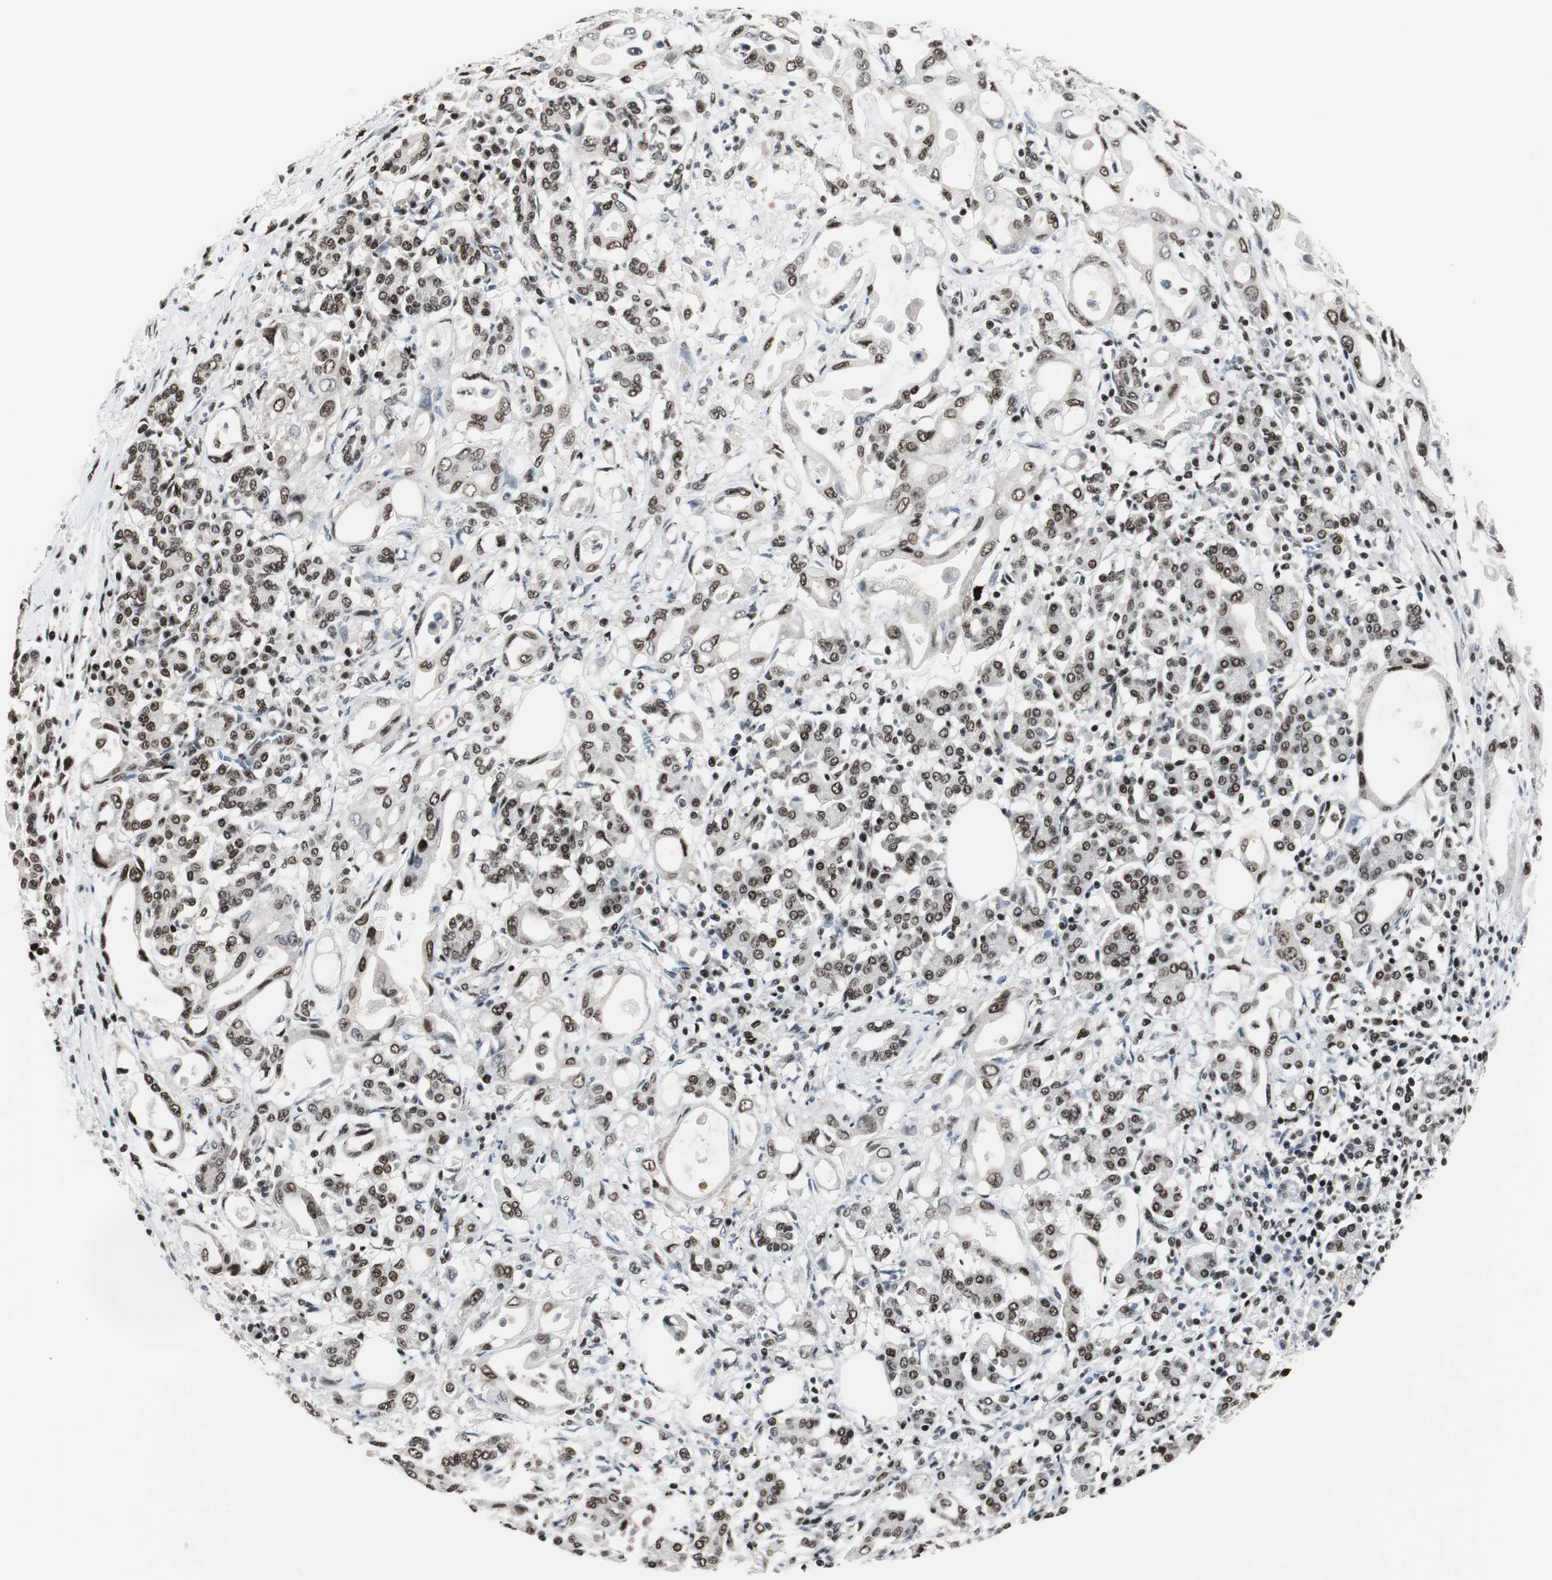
{"staining": {"intensity": "strong", "quantity": ">75%", "location": "nuclear"}, "tissue": "pancreatic cancer", "cell_type": "Tumor cells", "image_type": "cancer", "snomed": [{"axis": "morphology", "description": "Adenocarcinoma, NOS"}, {"axis": "topography", "description": "Pancreas"}], "caption": "A high amount of strong nuclear expression is present in approximately >75% of tumor cells in pancreatic adenocarcinoma tissue.", "gene": "CDK9", "patient": {"sex": "female", "age": 57}}